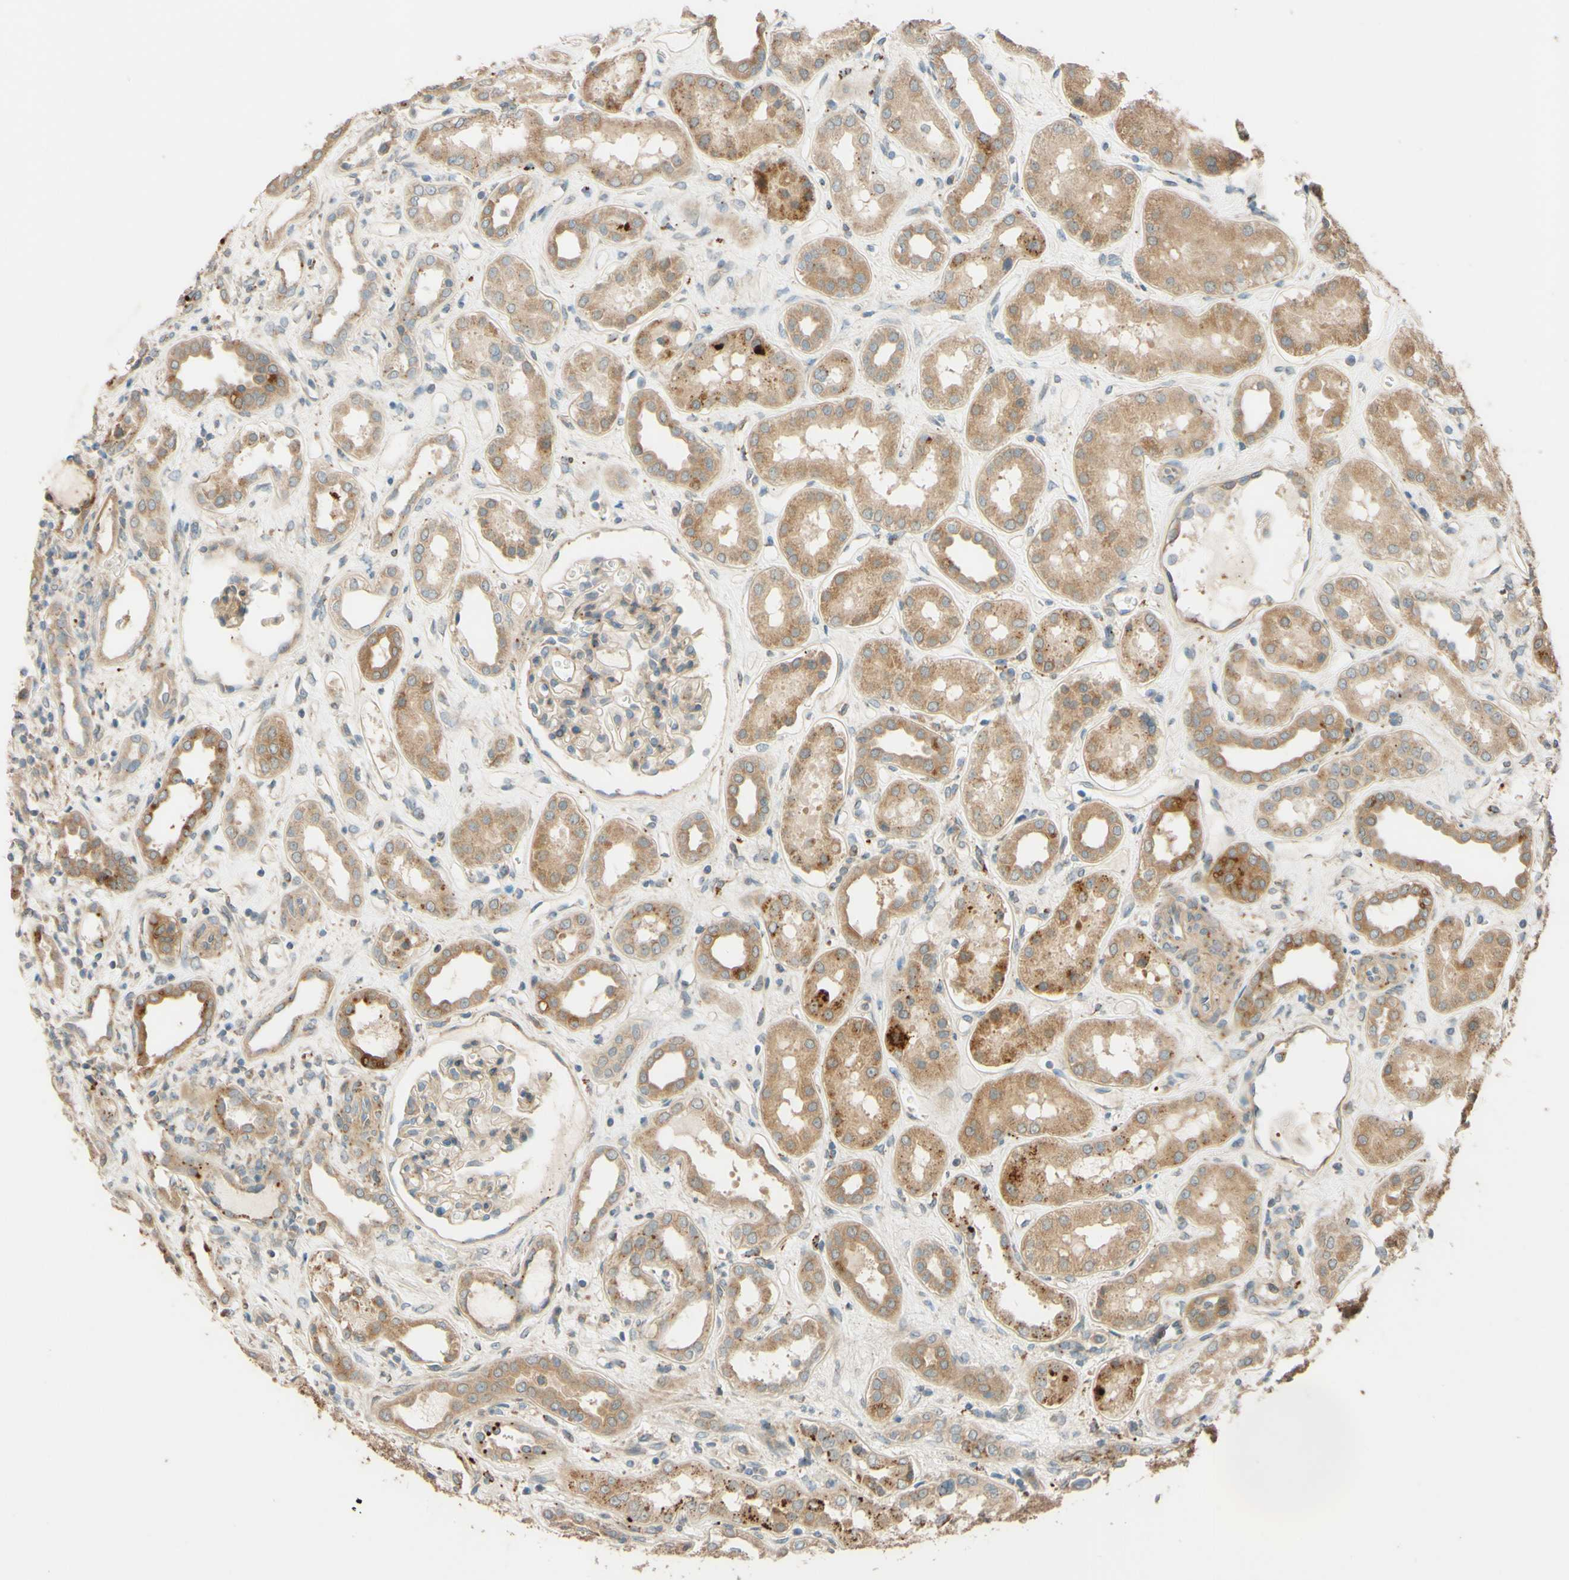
{"staining": {"intensity": "weak", "quantity": ">75%", "location": "cytoplasmic/membranous"}, "tissue": "kidney", "cell_type": "Cells in glomeruli", "image_type": "normal", "snomed": [{"axis": "morphology", "description": "Normal tissue, NOS"}, {"axis": "topography", "description": "Kidney"}], "caption": "High-magnification brightfield microscopy of benign kidney stained with DAB (brown) and counterstained with hematoxylin (blue). cells in glomeruli exhibit weak cytoplasmic/membranous positivity is seen in approximately>75% of cells. (Stains: DAB in brown, nuclei in blue, Microscopy: brightfield microscopy at high magnification).", "gene": "RNF19A", "patient": {"sex": "male", "age": 59}}